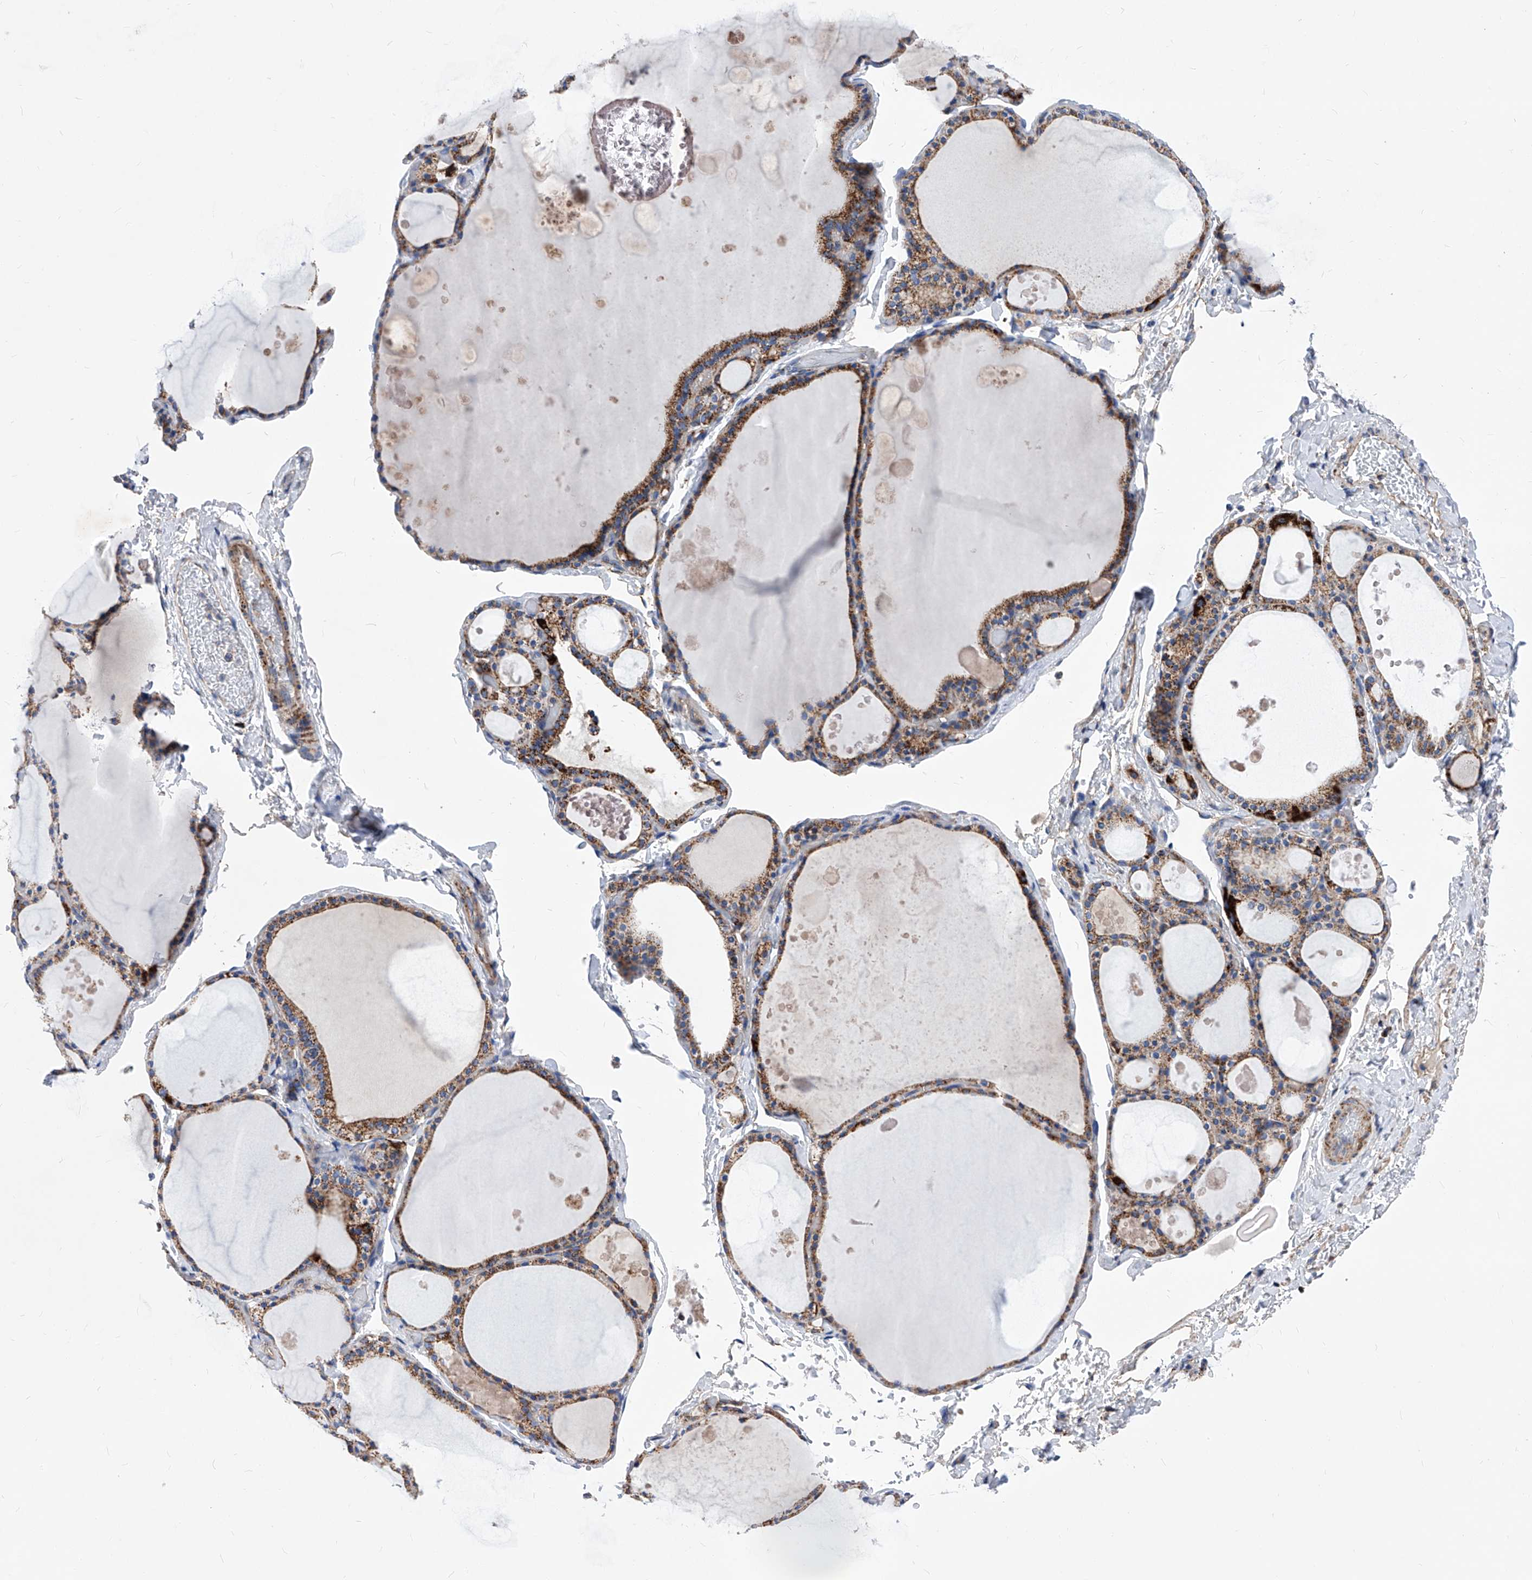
{"staining": {"intensity": "moderate", "quantity": ">75%", "location": "cytoplasmic/membranous"}, "tissue": "thyroid gland", "cell_type": "Glandular cells", "image_type": "normal", "snomed": [{"axis": "morphology", "description": "Normal tissue, NOS"}, {"axis": "topography", "description": "Thyroid gland"}], "caption": "Immunohistochemical staining of benign human thyroid gland reveals moderate cytoplasmic/membranous protein staining in about >75% of glandular cells.", "gene": "HRNR", "patient": {"sex": "male", "age": 56}}